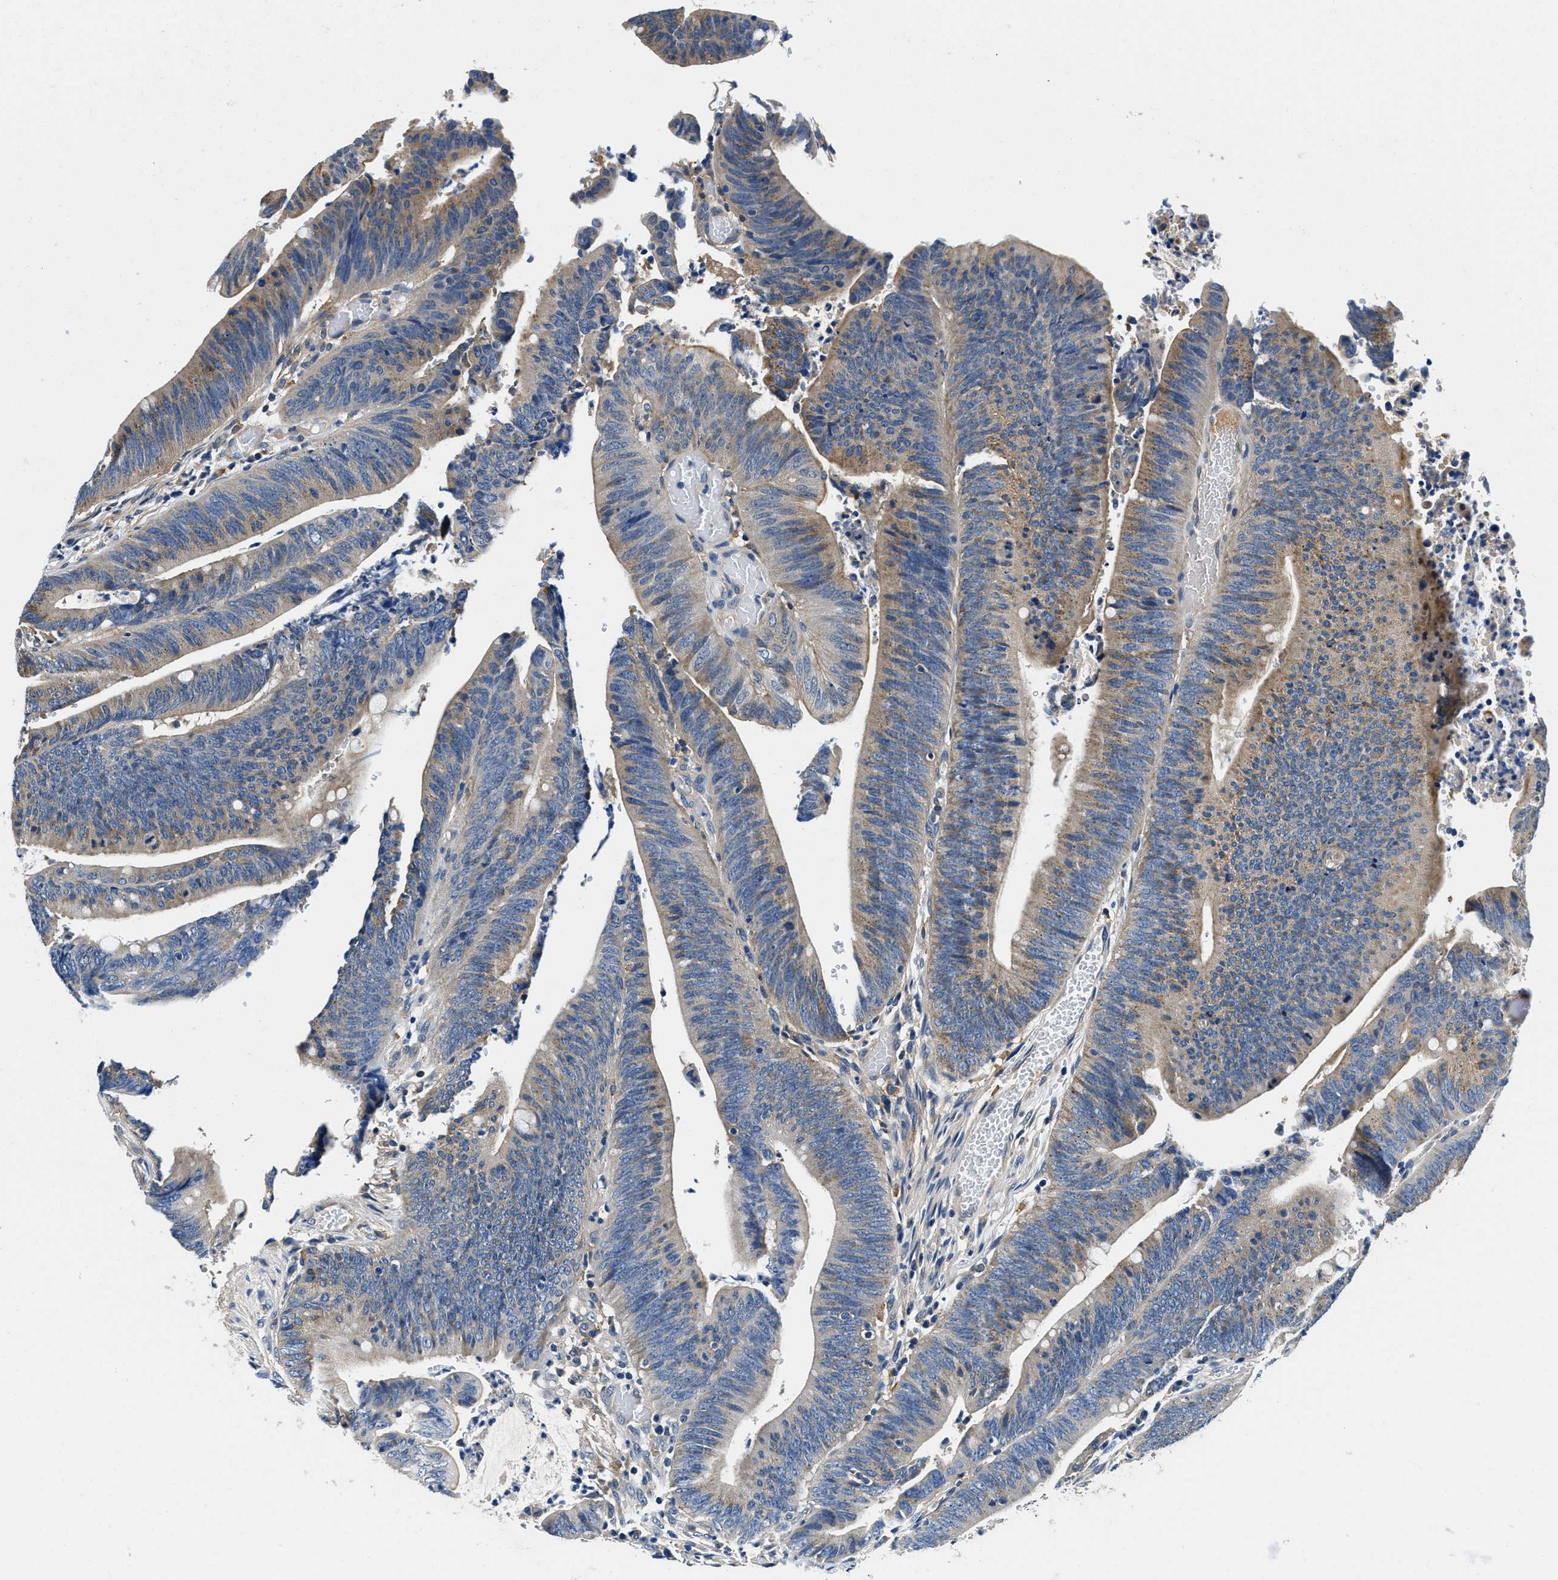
{"staining": {"intensity": "moderate", "quantity": "25%-75%", "location": "cytoplasmic/membranous"}, "tissue": "colorectal cancer", "cell_type": "Tumor cells", "image_type": "cancer", "snomed": [{"axis": "morphology", "description": "Normal tissue, NOS"}, {"axis": "morphology", "description": "Adenocarcinoma, NOS"}, {"axis": "topography", "description": "Rectum"}], "caption": "This image exhibits immunohistochemistry staining of human colorectal cancer (adenocarcinoma), with medium moderate cytoplasmic/membranous expression in approximately 25%-75% of tumor cells.", "gene": "ZFAND3", "patient": {"sex": "female", "age": 66}}